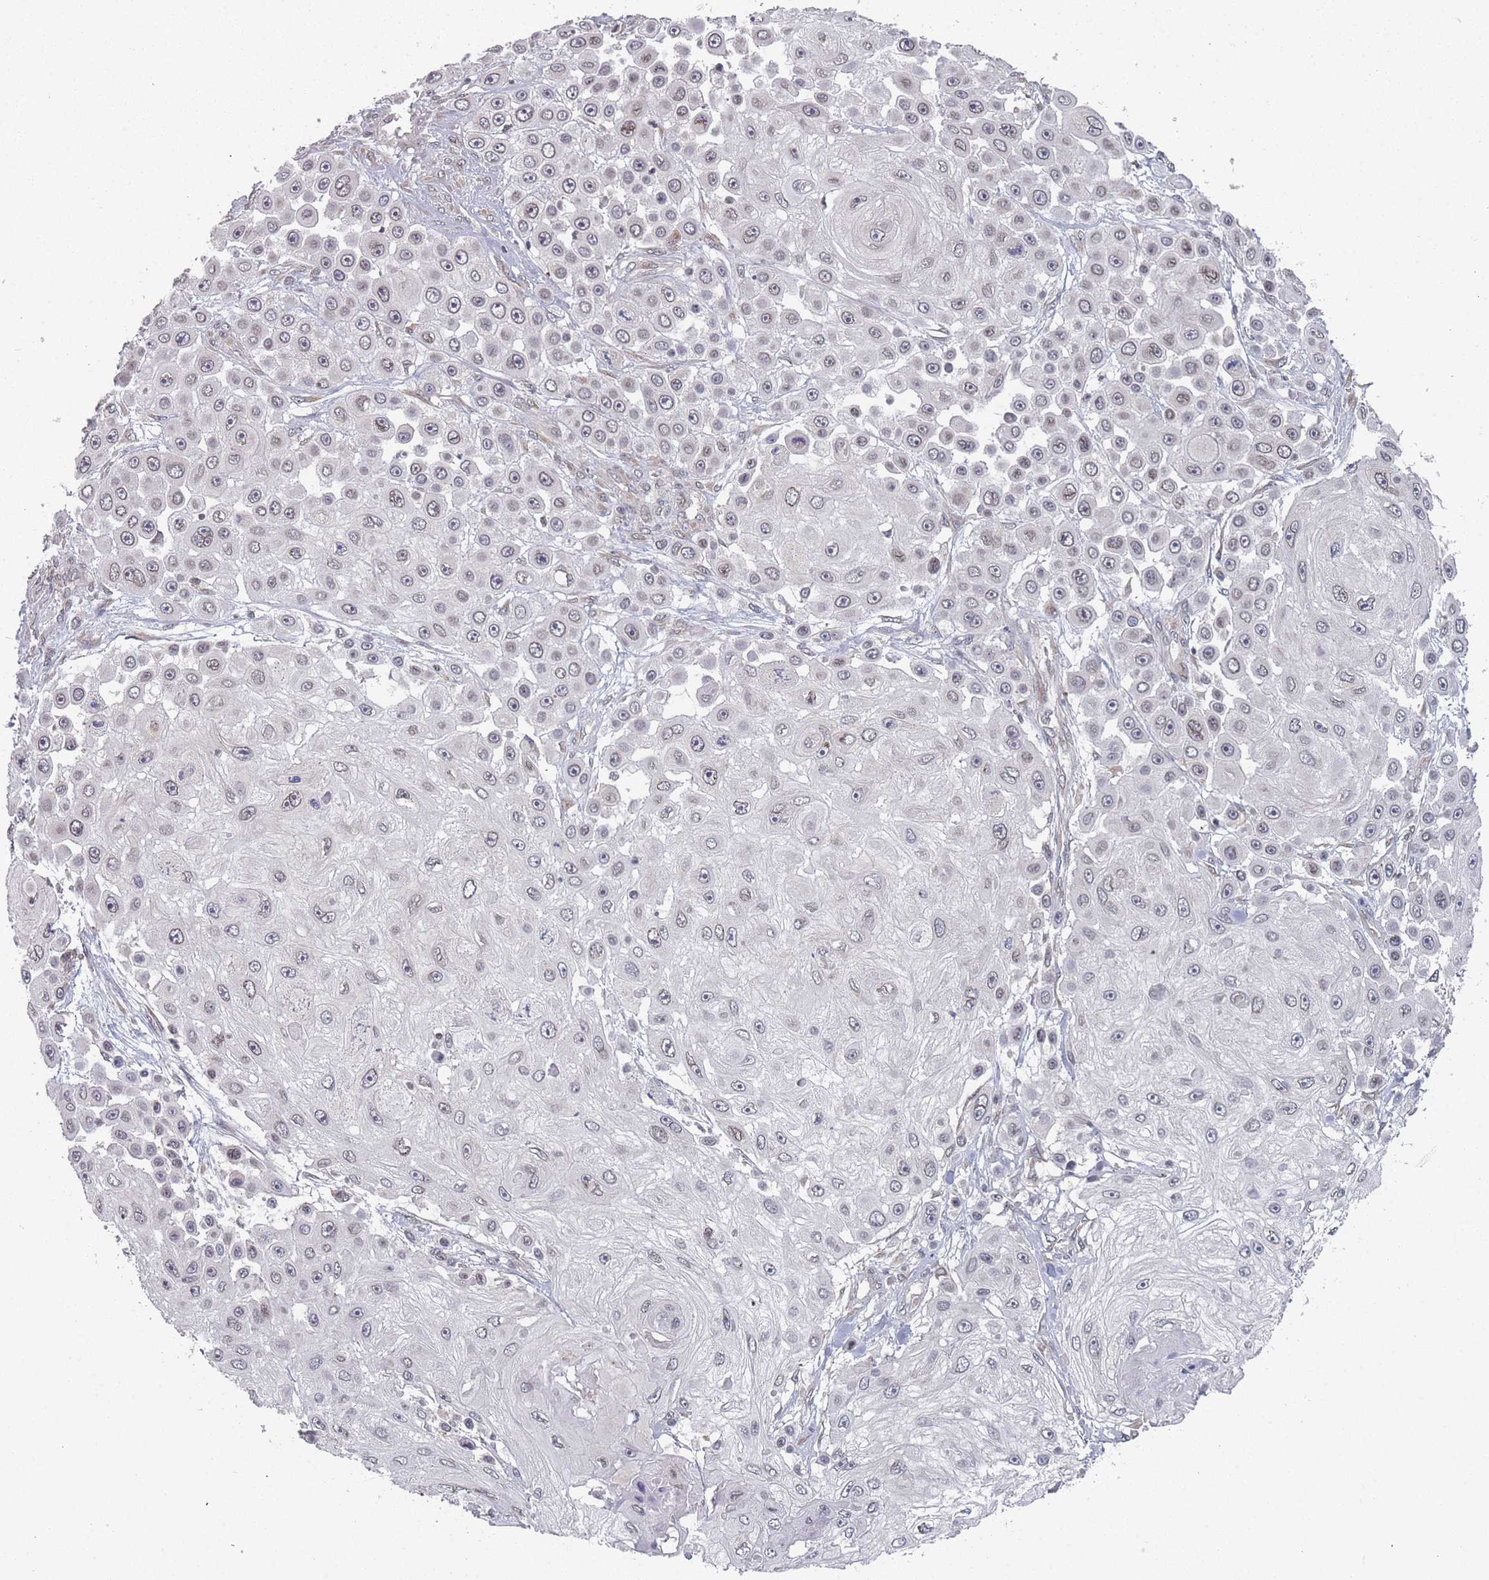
{"staining": {"intensity": "weak", "quantity": "<25%", "location": "cytoplasmic/membranous,nuclear"}, "tissue": "skin cancer", "cell_type": "Tumor cells", "image_type": "cancer", "snomed": [{"axis": "morphology", "description": "Squamous cell carcinoma, NOS"}, {"axis": "topography", "description": "Skin"}], "caption": "This is an IHC image of squamous cell carcinoma (skin). There is no expression in tumor cells.", "gene": "TBC1D25", "patient": {"sex": "male", "age": 67}}